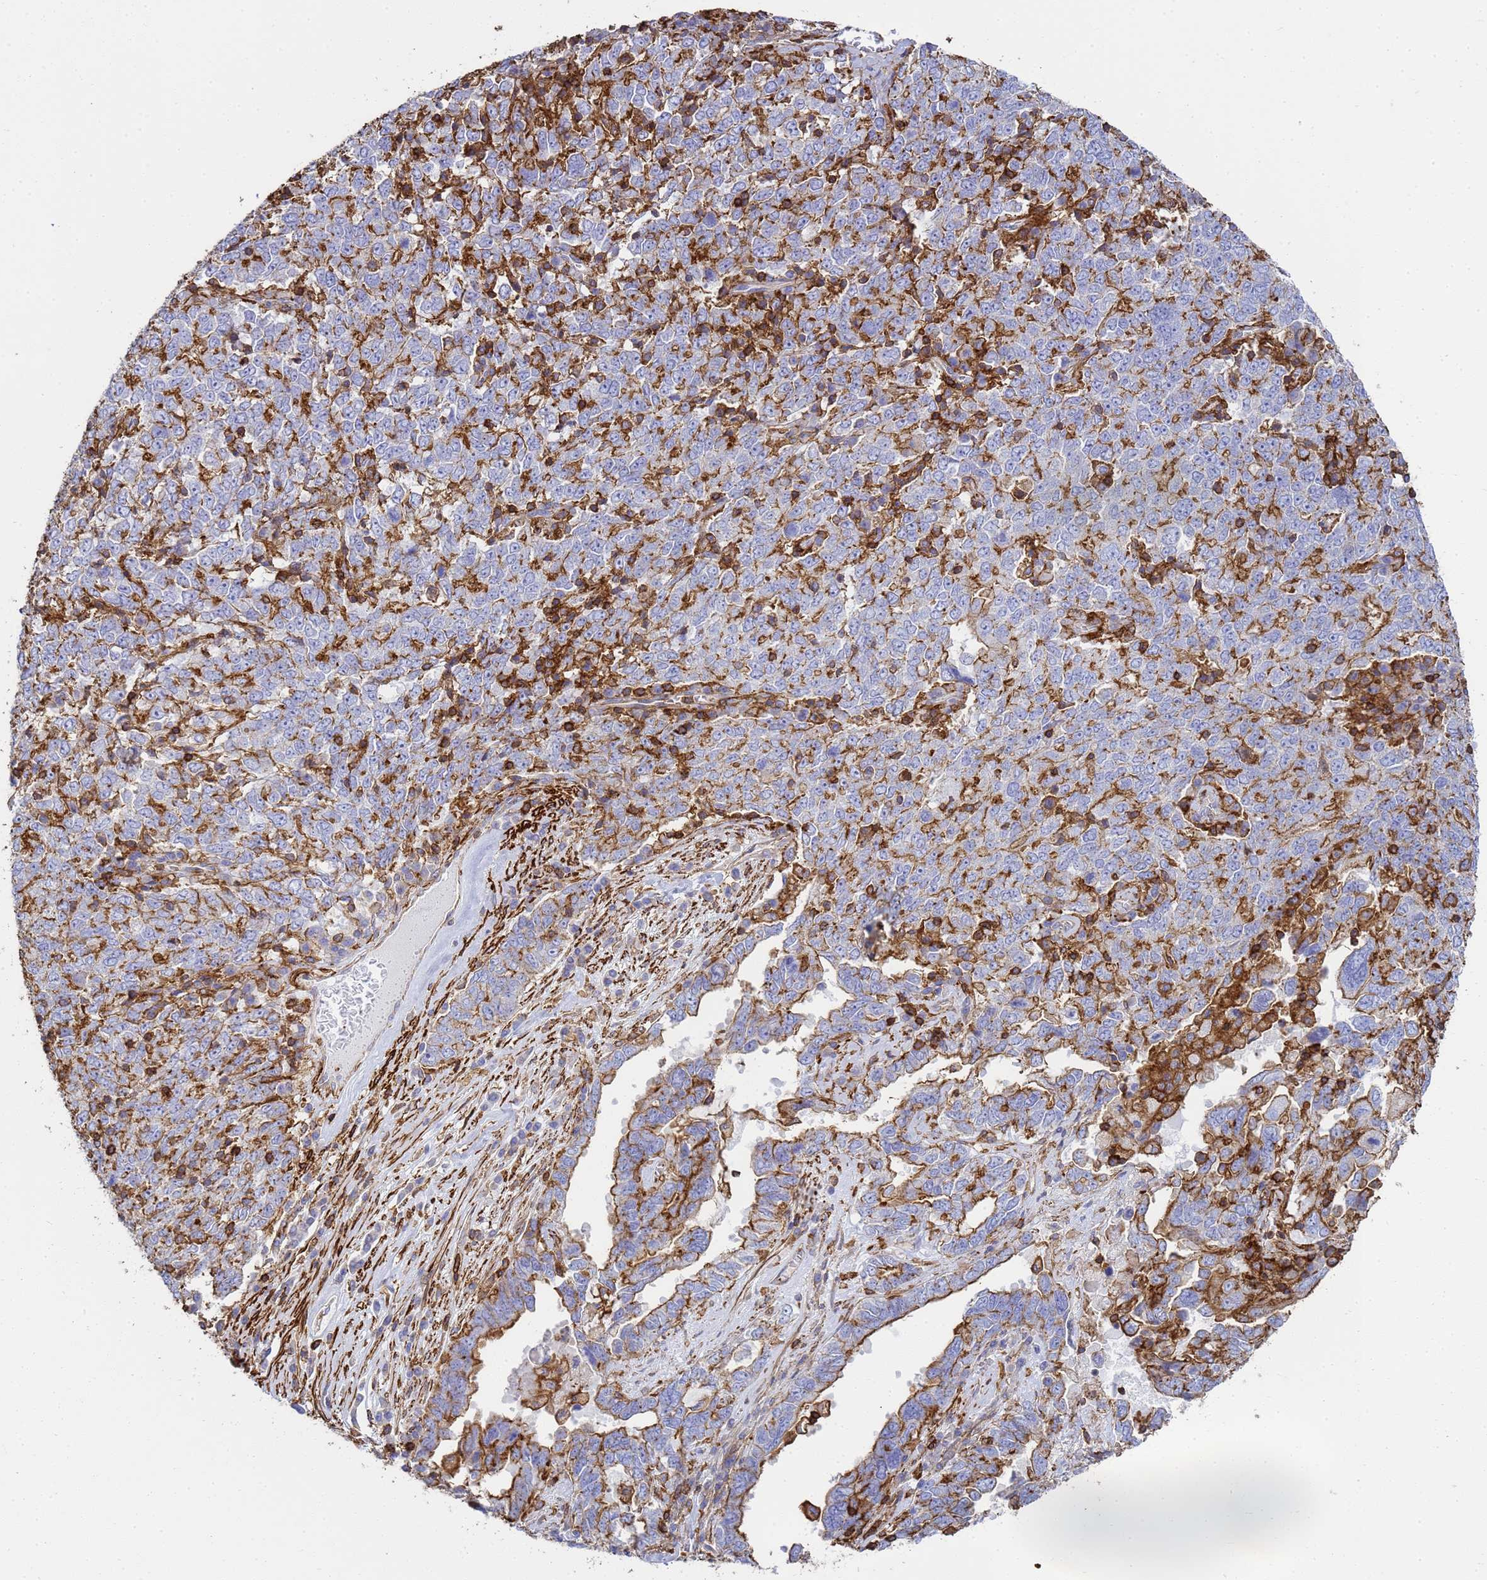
{"staining": {"intensity": "moderate", "quantity": "25%-75%", "location": "cytoplasmic/membranous"}, "tissue": "ovarian cancer", "cell_type": "Tumor cells", "image_type": "cancer", "snomed": [{"axis": "morphology", "description": "Carcinoma, endometroid"}, {"axis": "topography", "description": "Ovary"}], "caption": "An immunohistochemistry (IHC) photomicrograph of neoplastic tissue is shown. Protein staining in brown highlights moderate cytoplasmic/membranous positivity in ovarian endometroid carcinoma within tumor cells.", "gene": "ACTB", "patient": {"sex": "female", "age": 62}}